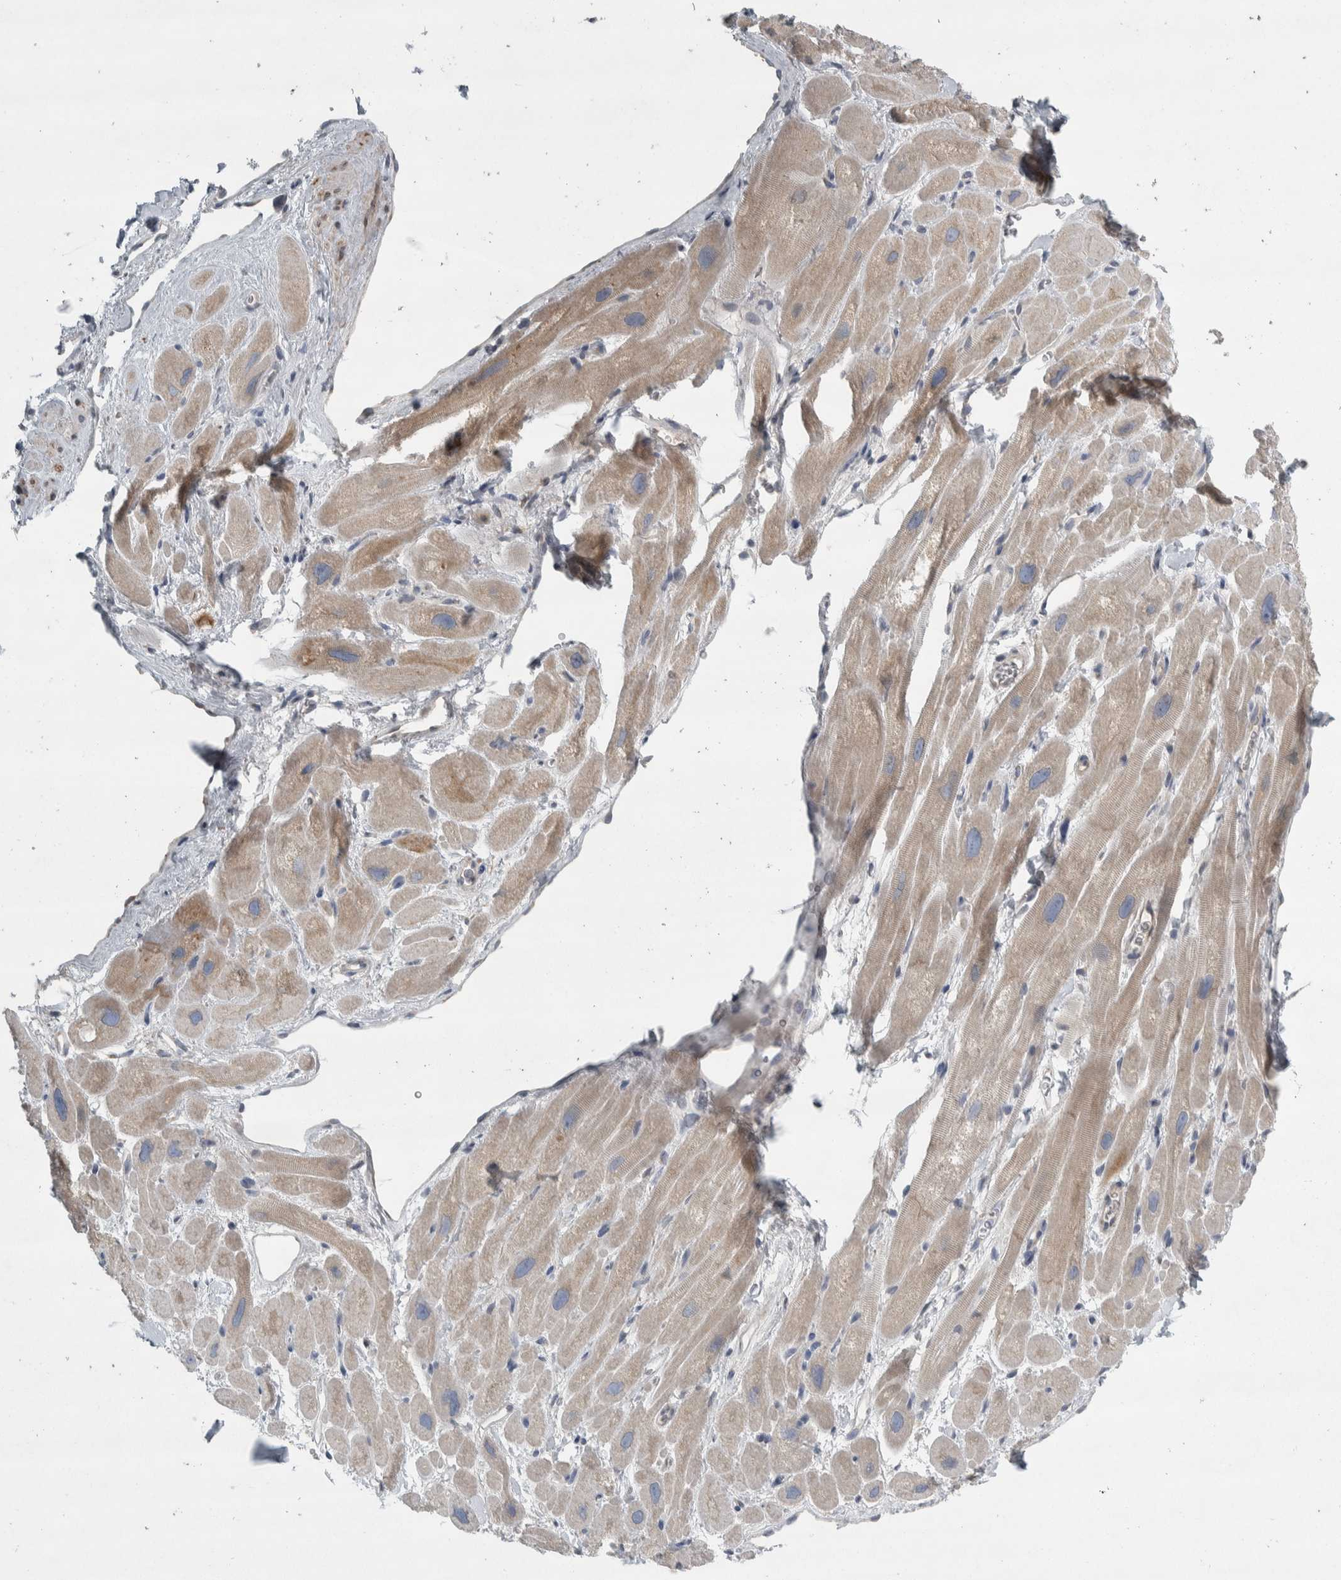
{"staining": {"intensity": "weak", "quantity": "25%-75%", "location": "cytoplasmic/membranous"}, "tissue": "heart muscle", "cell_type": "Cardiomyocytes", "image_type": "normal", "snomed": [{"axis": "morphology", "description": "Normal tissue, NOS"}, {"axis": "topography", "description": "Heart"}], "caption": "Brown immunohistochemical staining in normal human heart muscle displays weak cytoplasmic/membranous positivity in about 25%-75% of cardiomyocytes. (DAB IHC with brightfield microscopy, high magnification).", "gene": "SIGMAR1", "patient": {"sex": "male", "age": 49}}